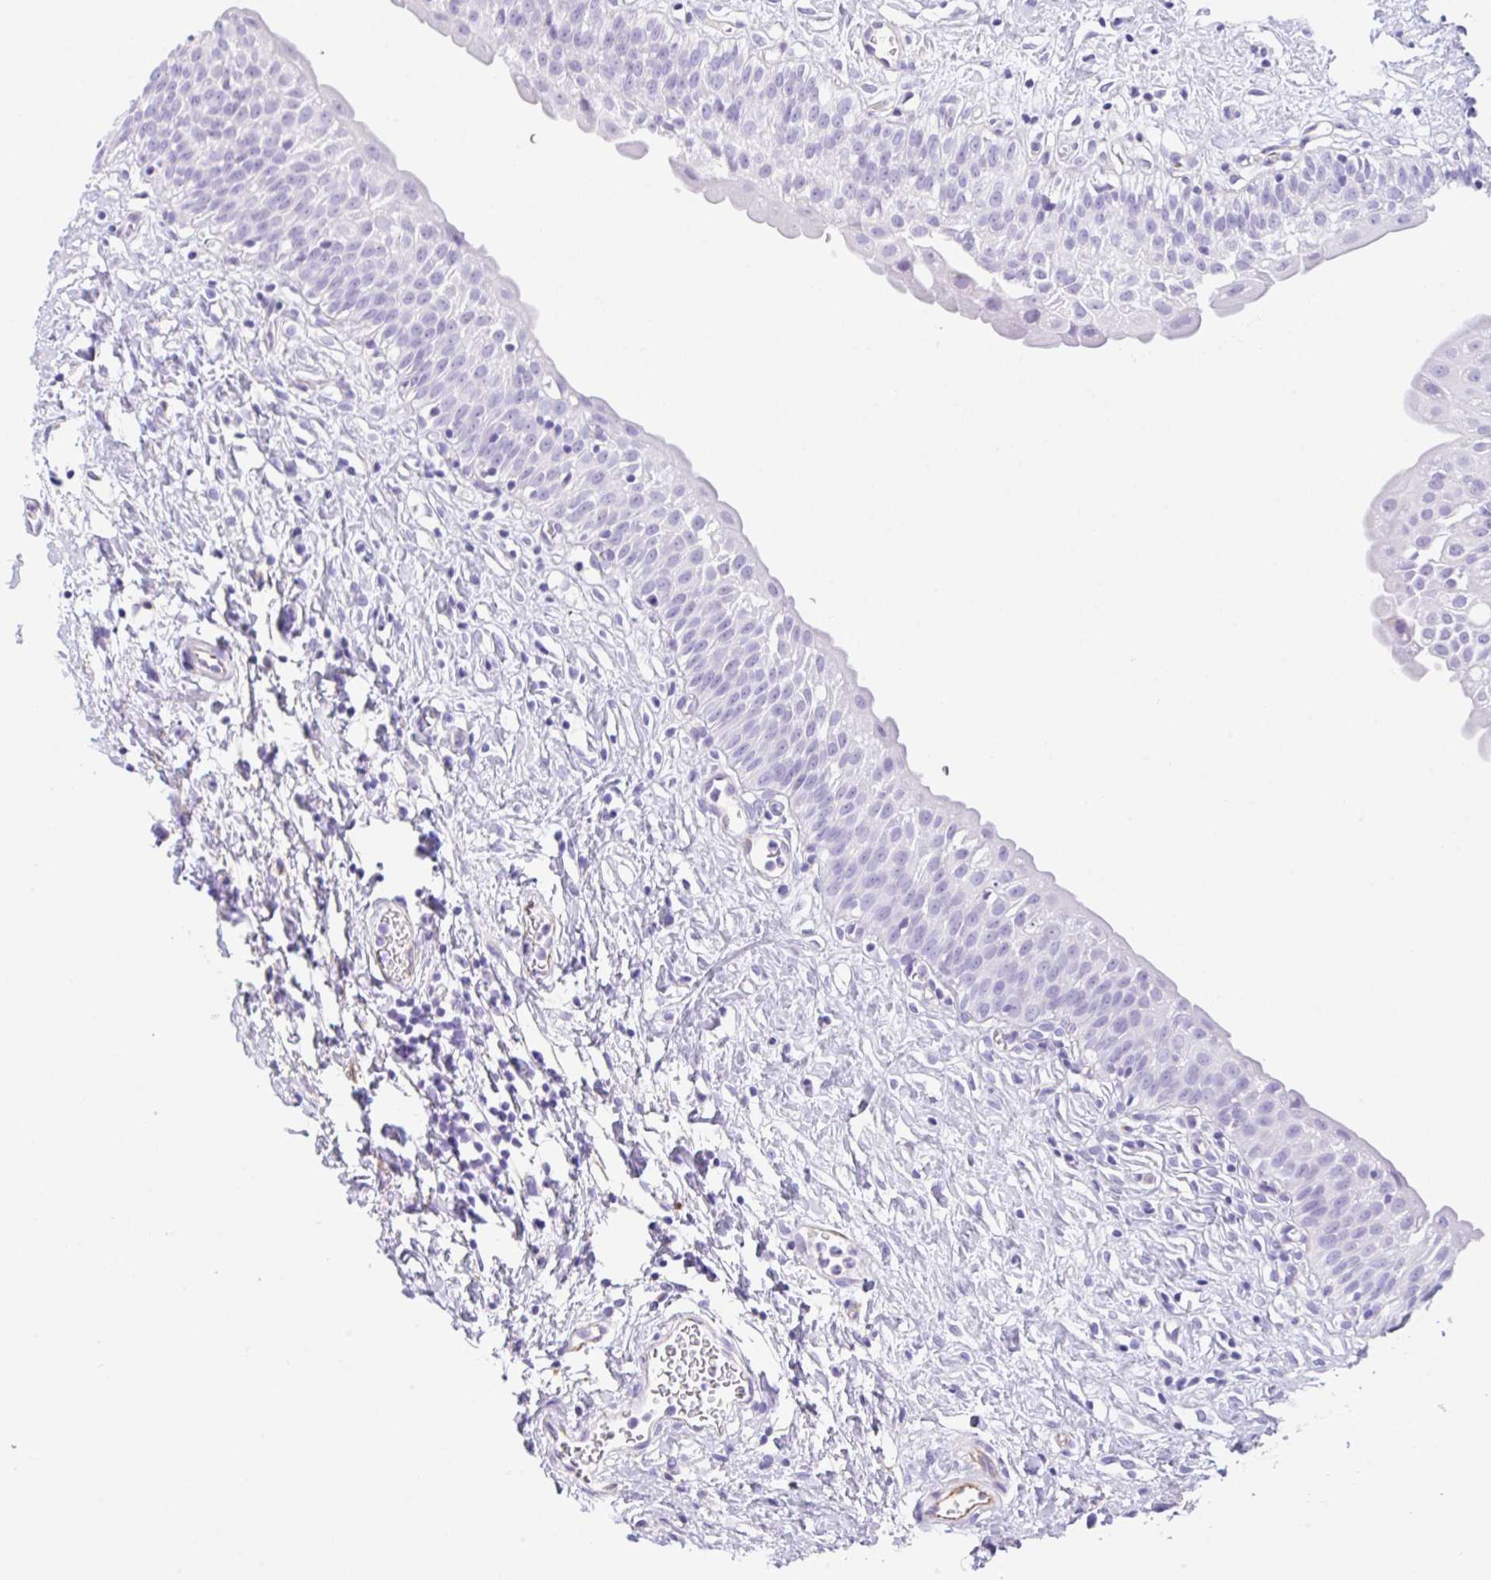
{"staining": {"intensity": "negative", "quantity": "none", "location": "none"}, "tissue": "urinary bladder", "cell_type": "Urothelial cells", "image_type": "normal", "snomed": [{"axis": "morphology", "description": "Normal tissue, NOS"}, {"axis": "topography", "description": "Urinary bladder"}], "caption": "The micrograph shows no significant staining in urothelial cells of urinary bladder.", "gene": "NDUFAF8", "patient": {"sex": "male", "age": 51}}